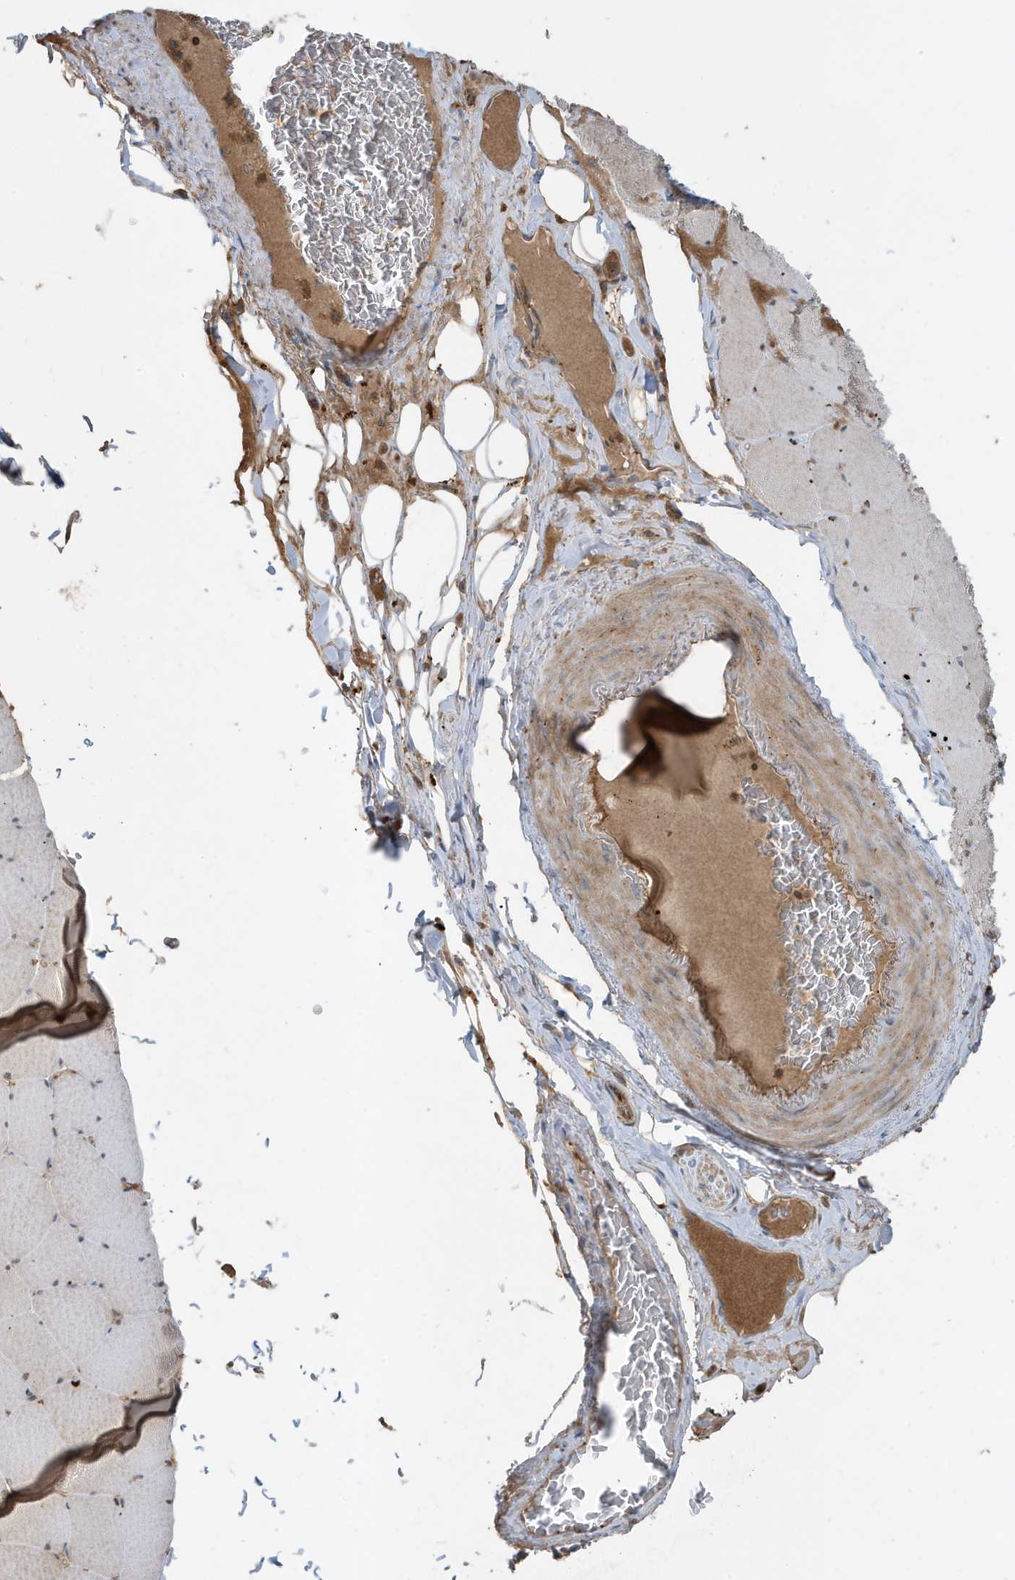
{"staining": {"intensity": "weak", "quantity": "<25%", "location": "cytoplasmic/membranous"}, "tissue": "skeletal muscle", "cell_type": "Myocytes", "image_type": "normal", "snomed": [{"axis": "morphology", "description": "Normal tissue, NOS"}, {"axis": "topography", "description": "Skeletal muscle"}, {"axis": "topography", "description": "Head-Neck"}], "caption": "Human skeletal muscle stained for a protein using IHC reveals no staining in myocytes.", "gene": "ABTB1", "patient": {"sex": "male", "age": 66}}